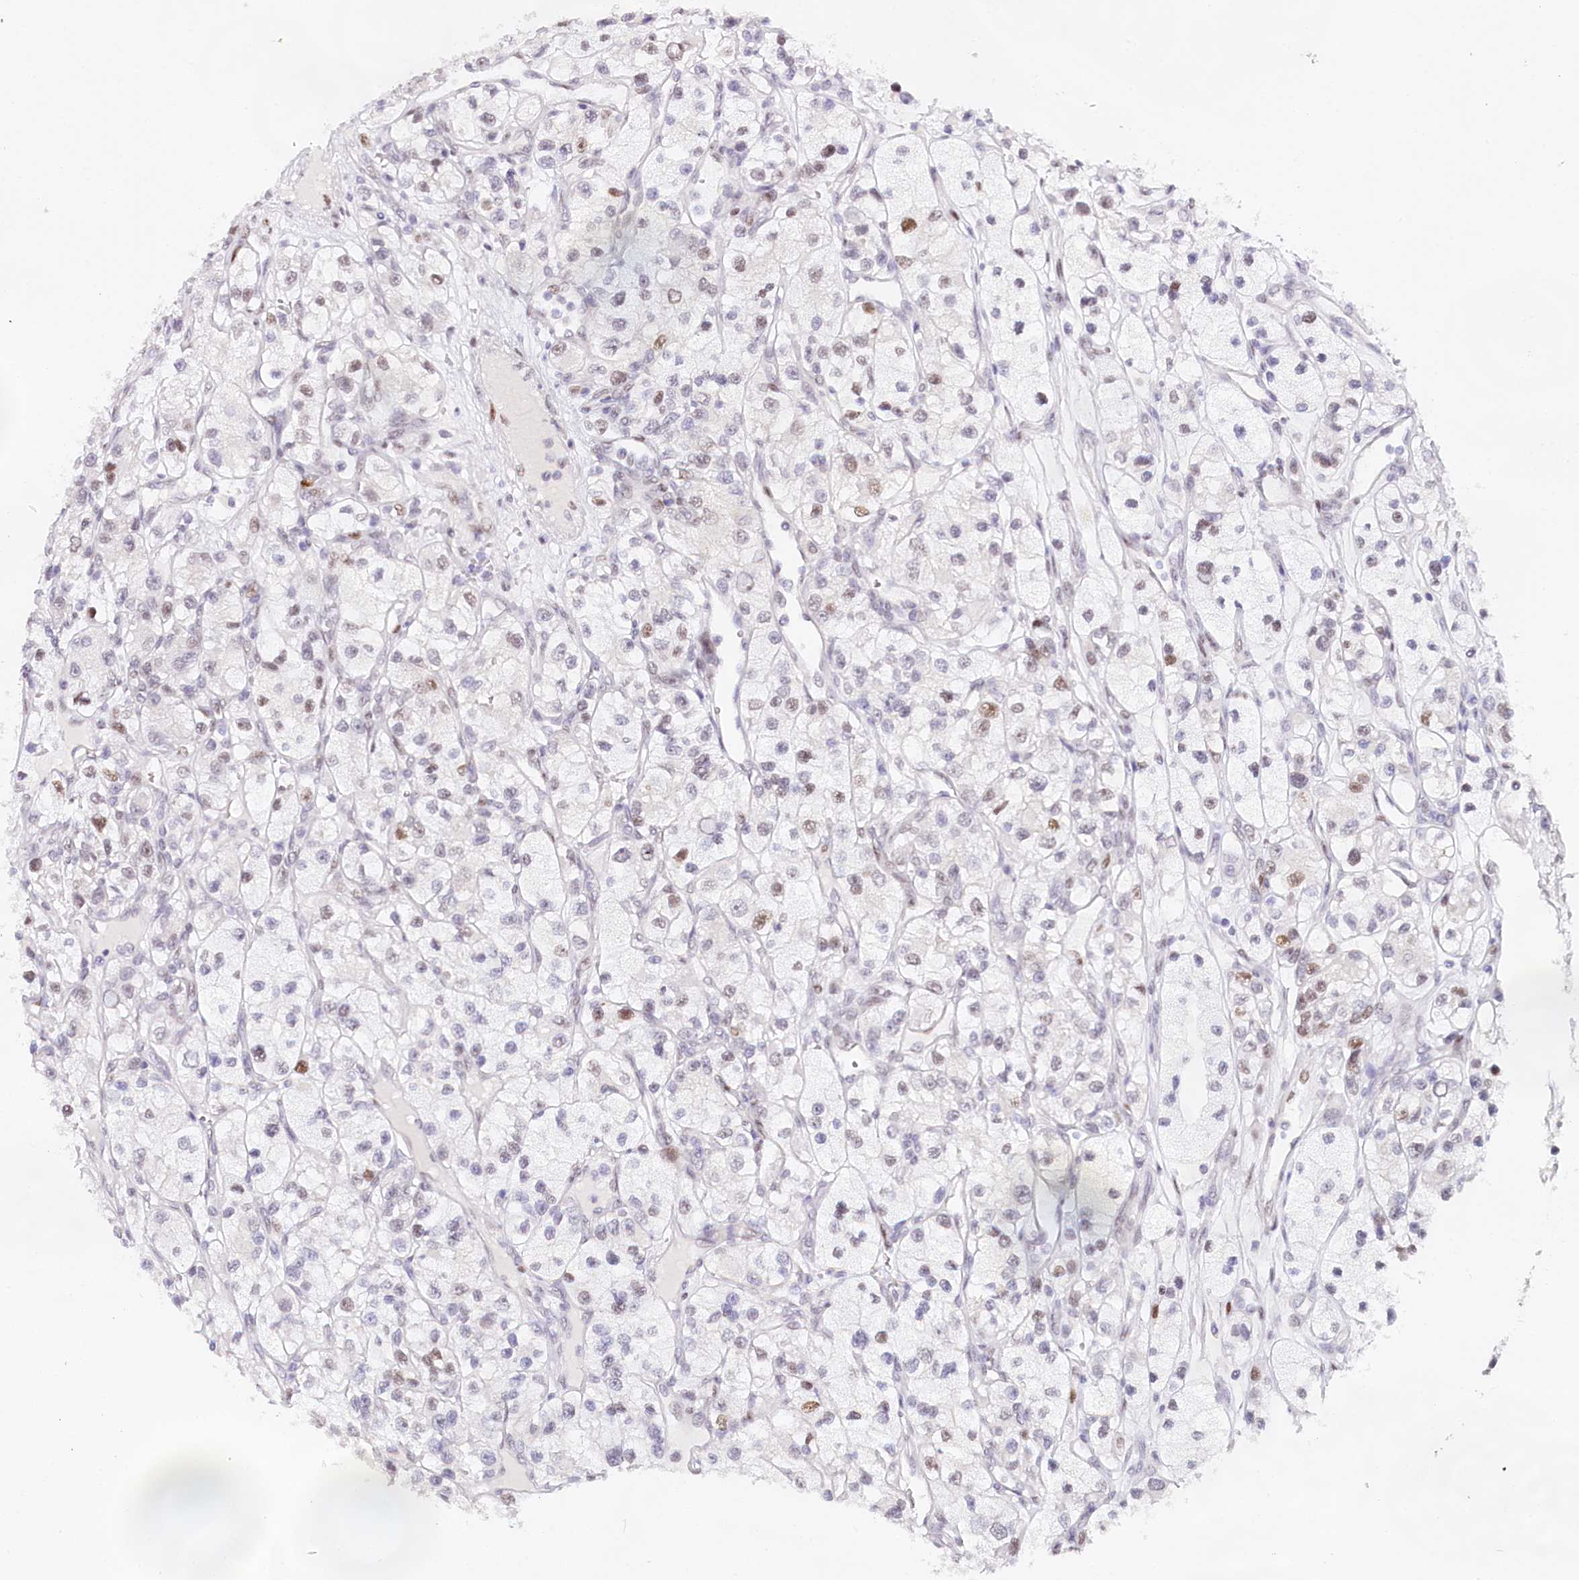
{"staining": {"intensity": "moderate", "quantity": "<25%", "location": "nuclear"}, "tissue": "renal cancer", "cell_type": "Tumor cells", "image_type": "cancer", "snomed": [{"axis": "morphology", "description": "Adenocarcinoma, NOS"}, {"axis": "topography", "description": "Kidney"}], "caption": "High-magnification brightfield microscopy of renal cancer stained with DAB (brown) and counterstained with hematoxylin (blue). tumor cells exhibit moderate nuclear expression is present in approximately<25% of cells.", "gene": "TP53", "patient": {"sex": "female", "age": 57}}